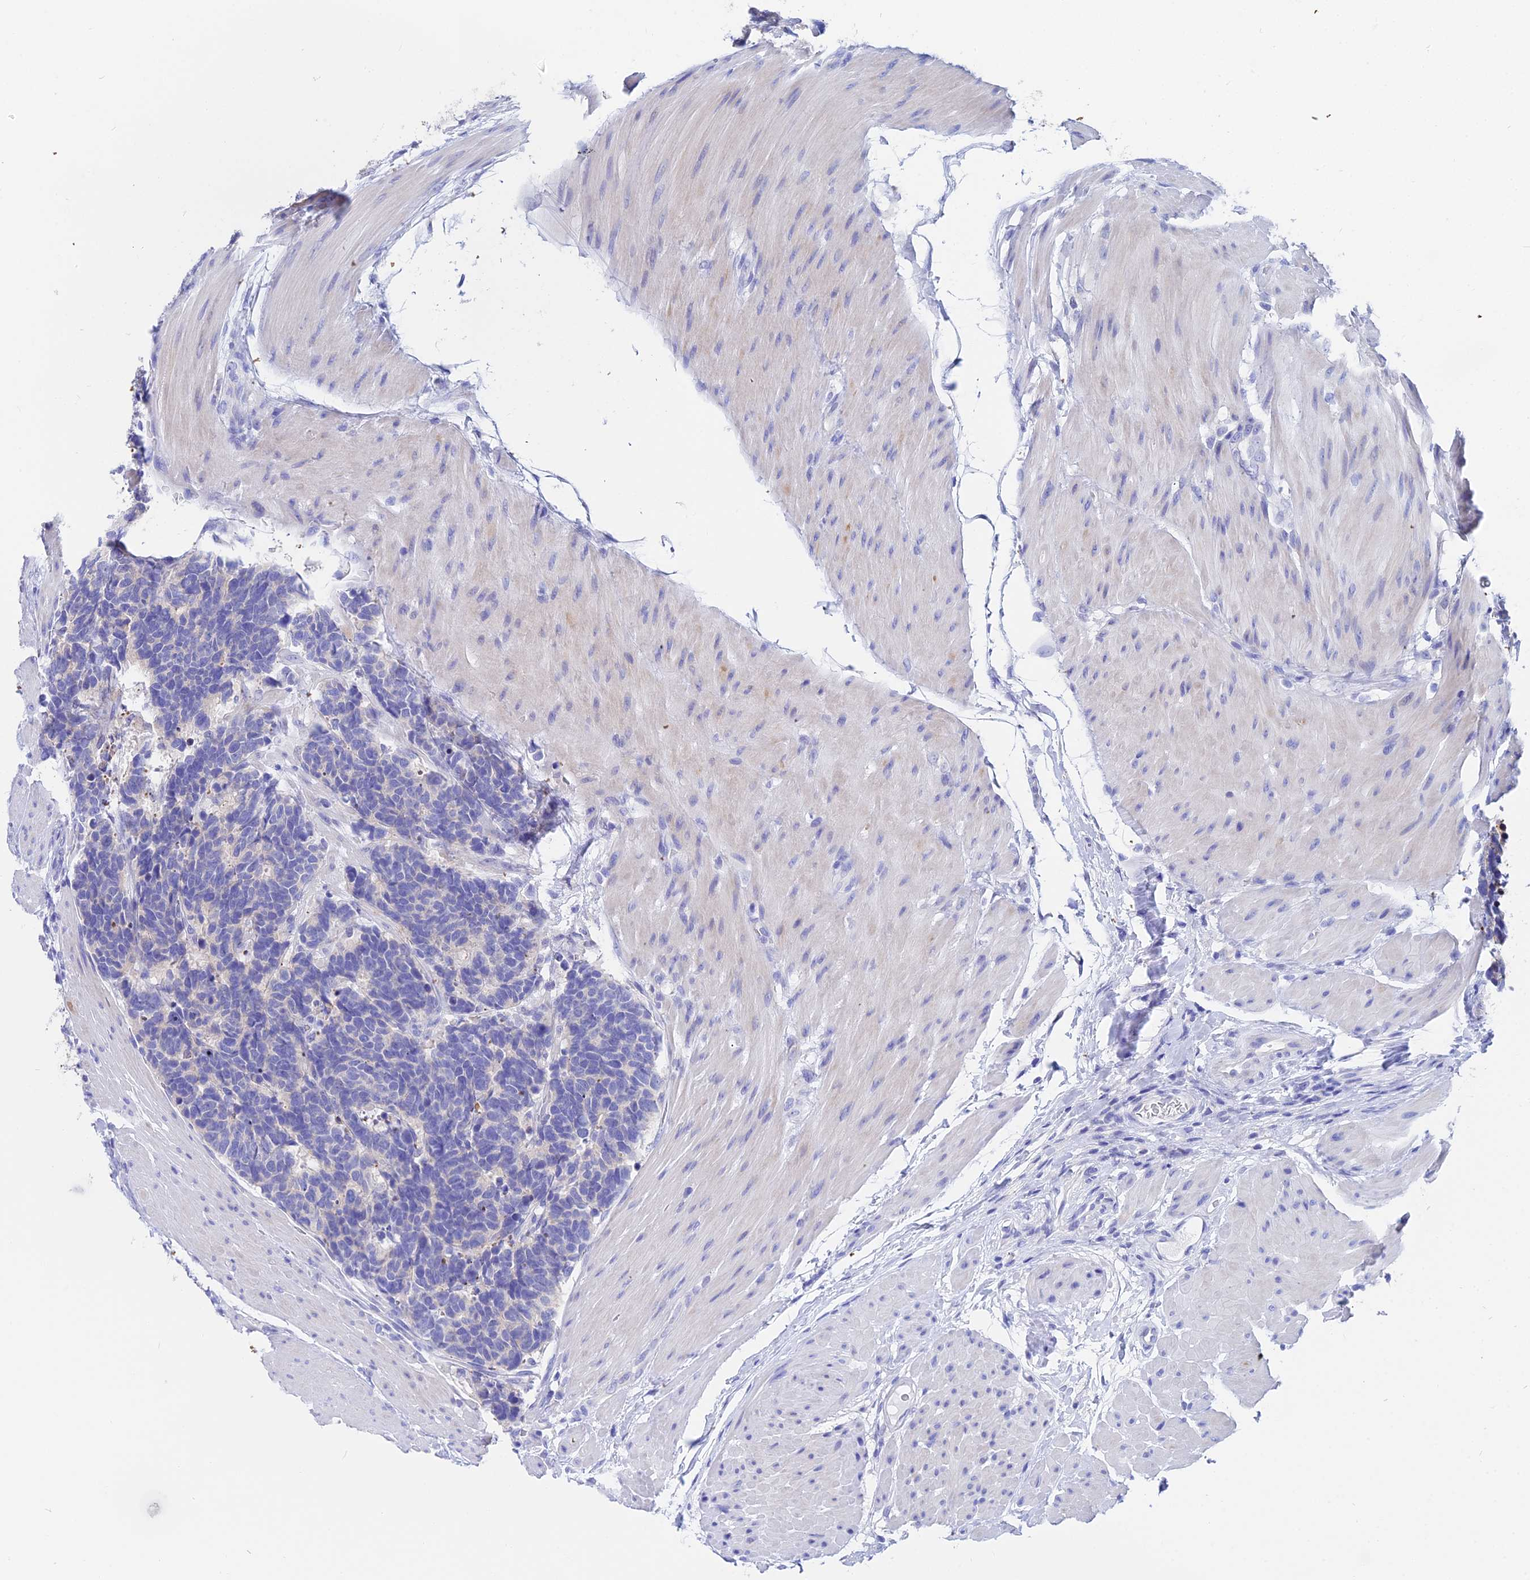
{"staining": {"intensity": "negative", "quantity": "none", "location": "none"}, "tissue": "carcinoid", "cell_type": "Tumor cells", "image_type": "cancer", "snomed": [{"axis": "morphology", "description": "Carcinoma, NOS"}, {"axis": "morphology", "description": "Carcinoid, malignant, NOS"}, {"axis": "topography", "description": "Urinary bladder"}], "caption": "Human carcinoid stained for a protein using immunohistochemistry shows no positivity in tumor cells.", "gene": "CEP41", "patient": {"sex": "male", "age": 57}}